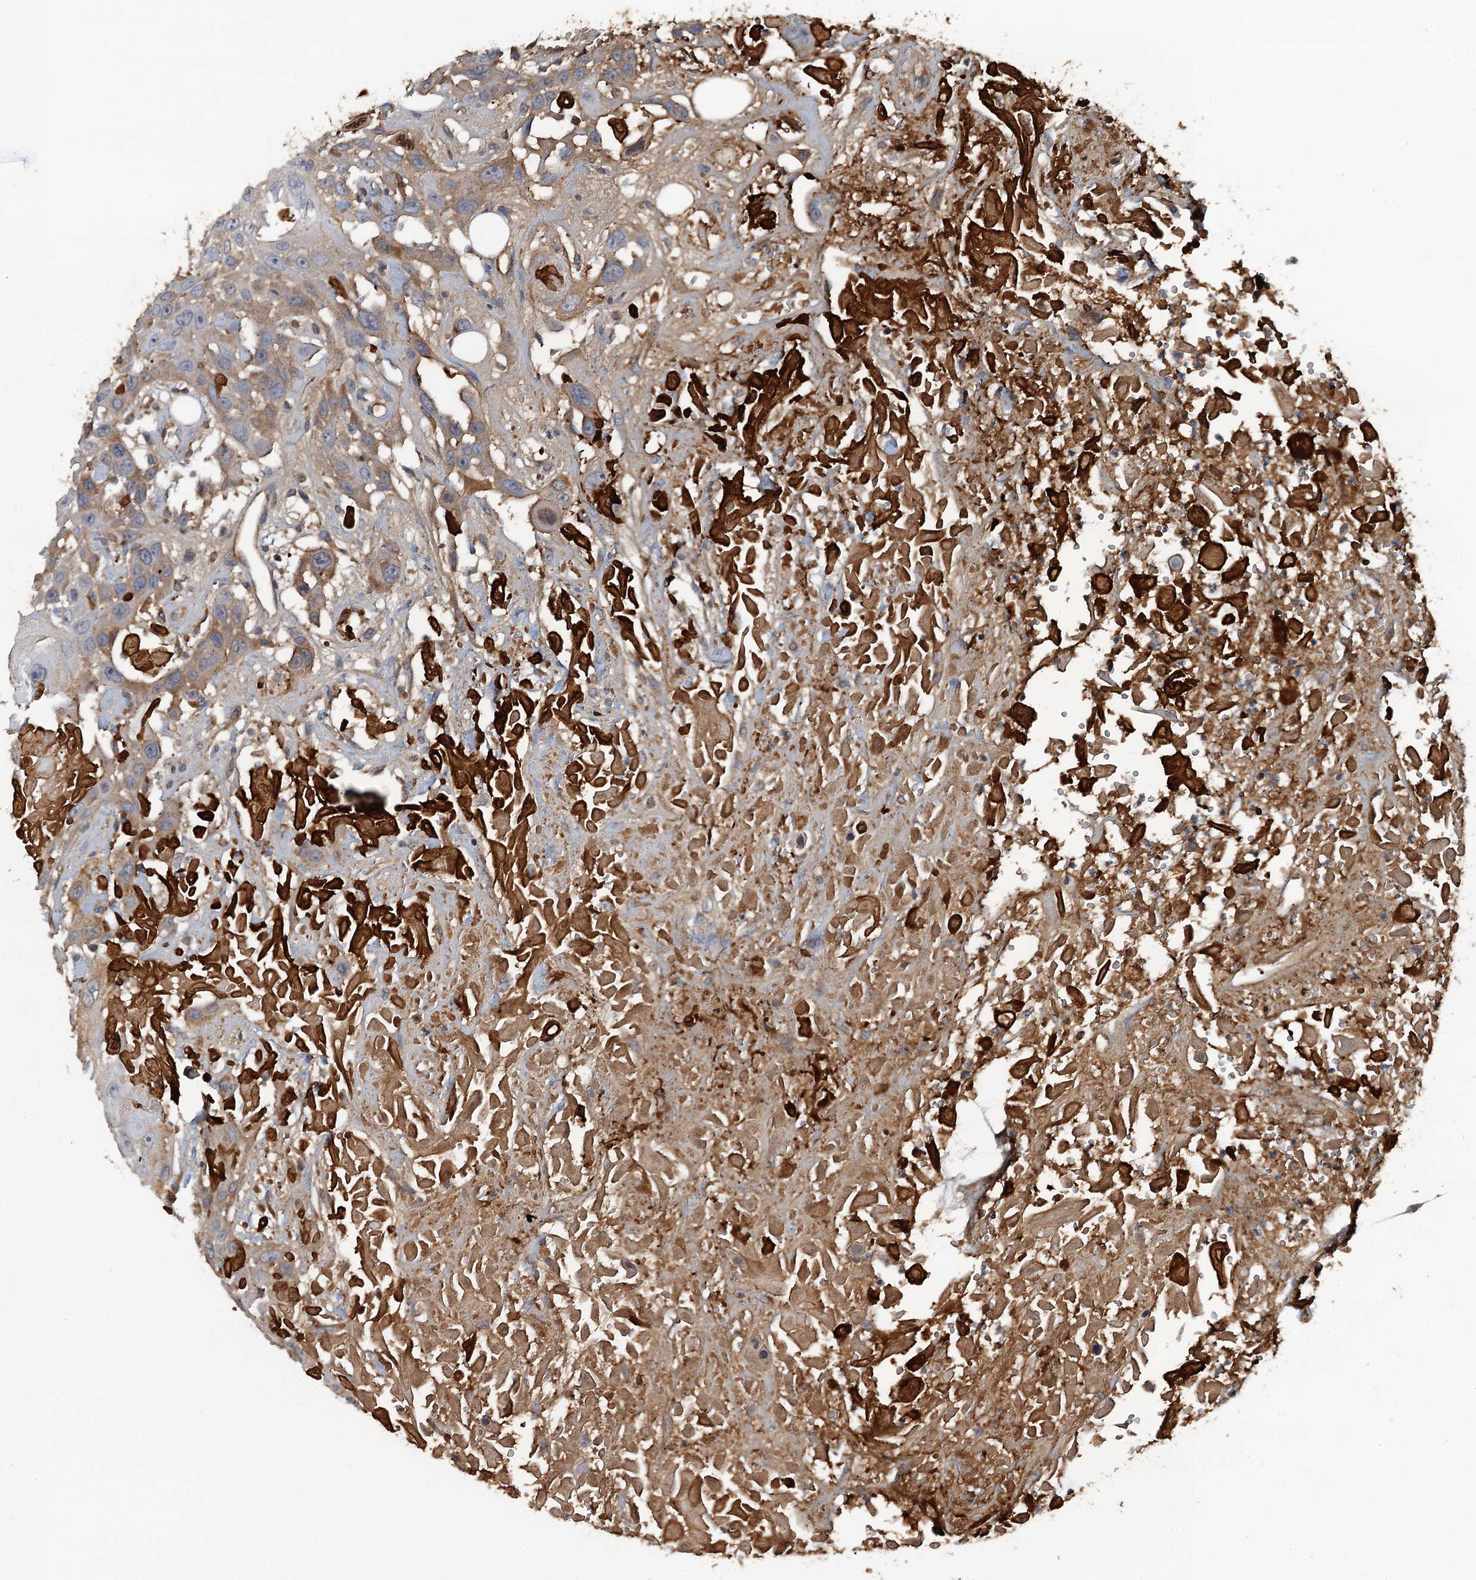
{"staining": {"intensity": "weak", "quantity": "25%-75%", "location": "cytoplasmic/membranous"}, "tissue": "head and neck cancer", "cell_type": "Tumor cells", "image_type": "cancer", "snomed": [{"axis": "morphology", "description": "Squamous cell carcinoma, NOS"}, {"axis": "topography", "description": "Head-Neck"}], "caption": "Immunohistochemical staining of human head and neck squamous cell carcinoma reveals weak cytoplasmic/membranous protein positivity in approximately 25%-75% of tumor cells.", "gene": "LSM14B", "patient": {"sex": "male", "age": 81}}